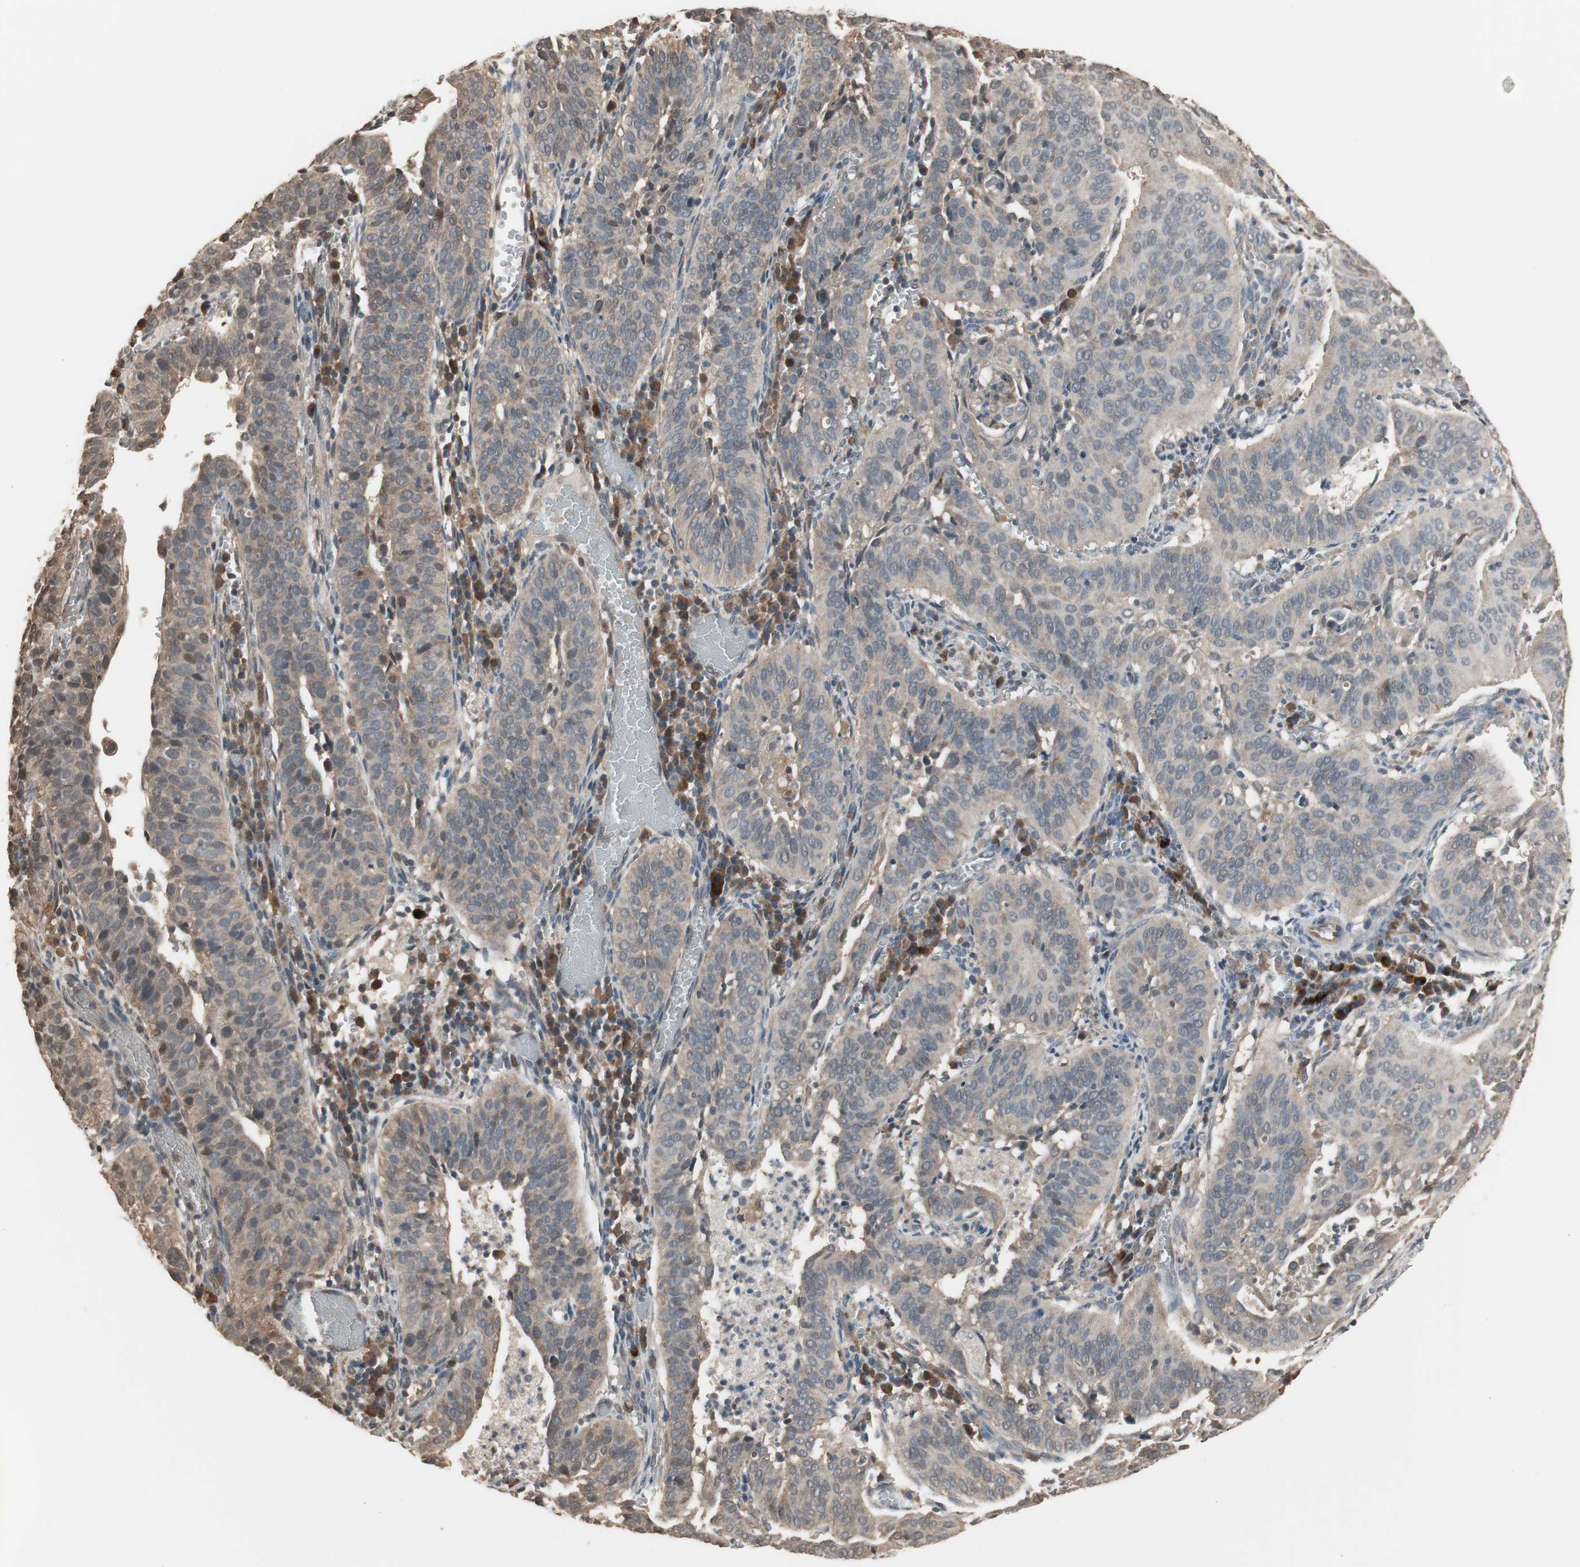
{"staining": {"intensity": "weak", "quantity": ">75%", "location": "cytoplasmic/membranous"}, "tissue": "cervical cancer", "cell_type": "Tumor cells", "image_type": "cancer", "snomed": [{"axis": "morphology", "description": "Squamous cell carcinoma, NOS"}, {"axis": "topography", "description": "Cervix"}], "caption": "DAB (3,3'-diaminobenzidine) immunohistochemical staining of human squamous cell carcinoma (cervical) exhibits weak cytoplasmic/membranous protein staining in about >75% of tumor cells. The staining is performed using DAB brown chromogen to label protein expression. The nuclei are counter-stained blue using hematoxylin.", "gene": "PNPLA7", "patient": {"sex": "female", "age": 39}}